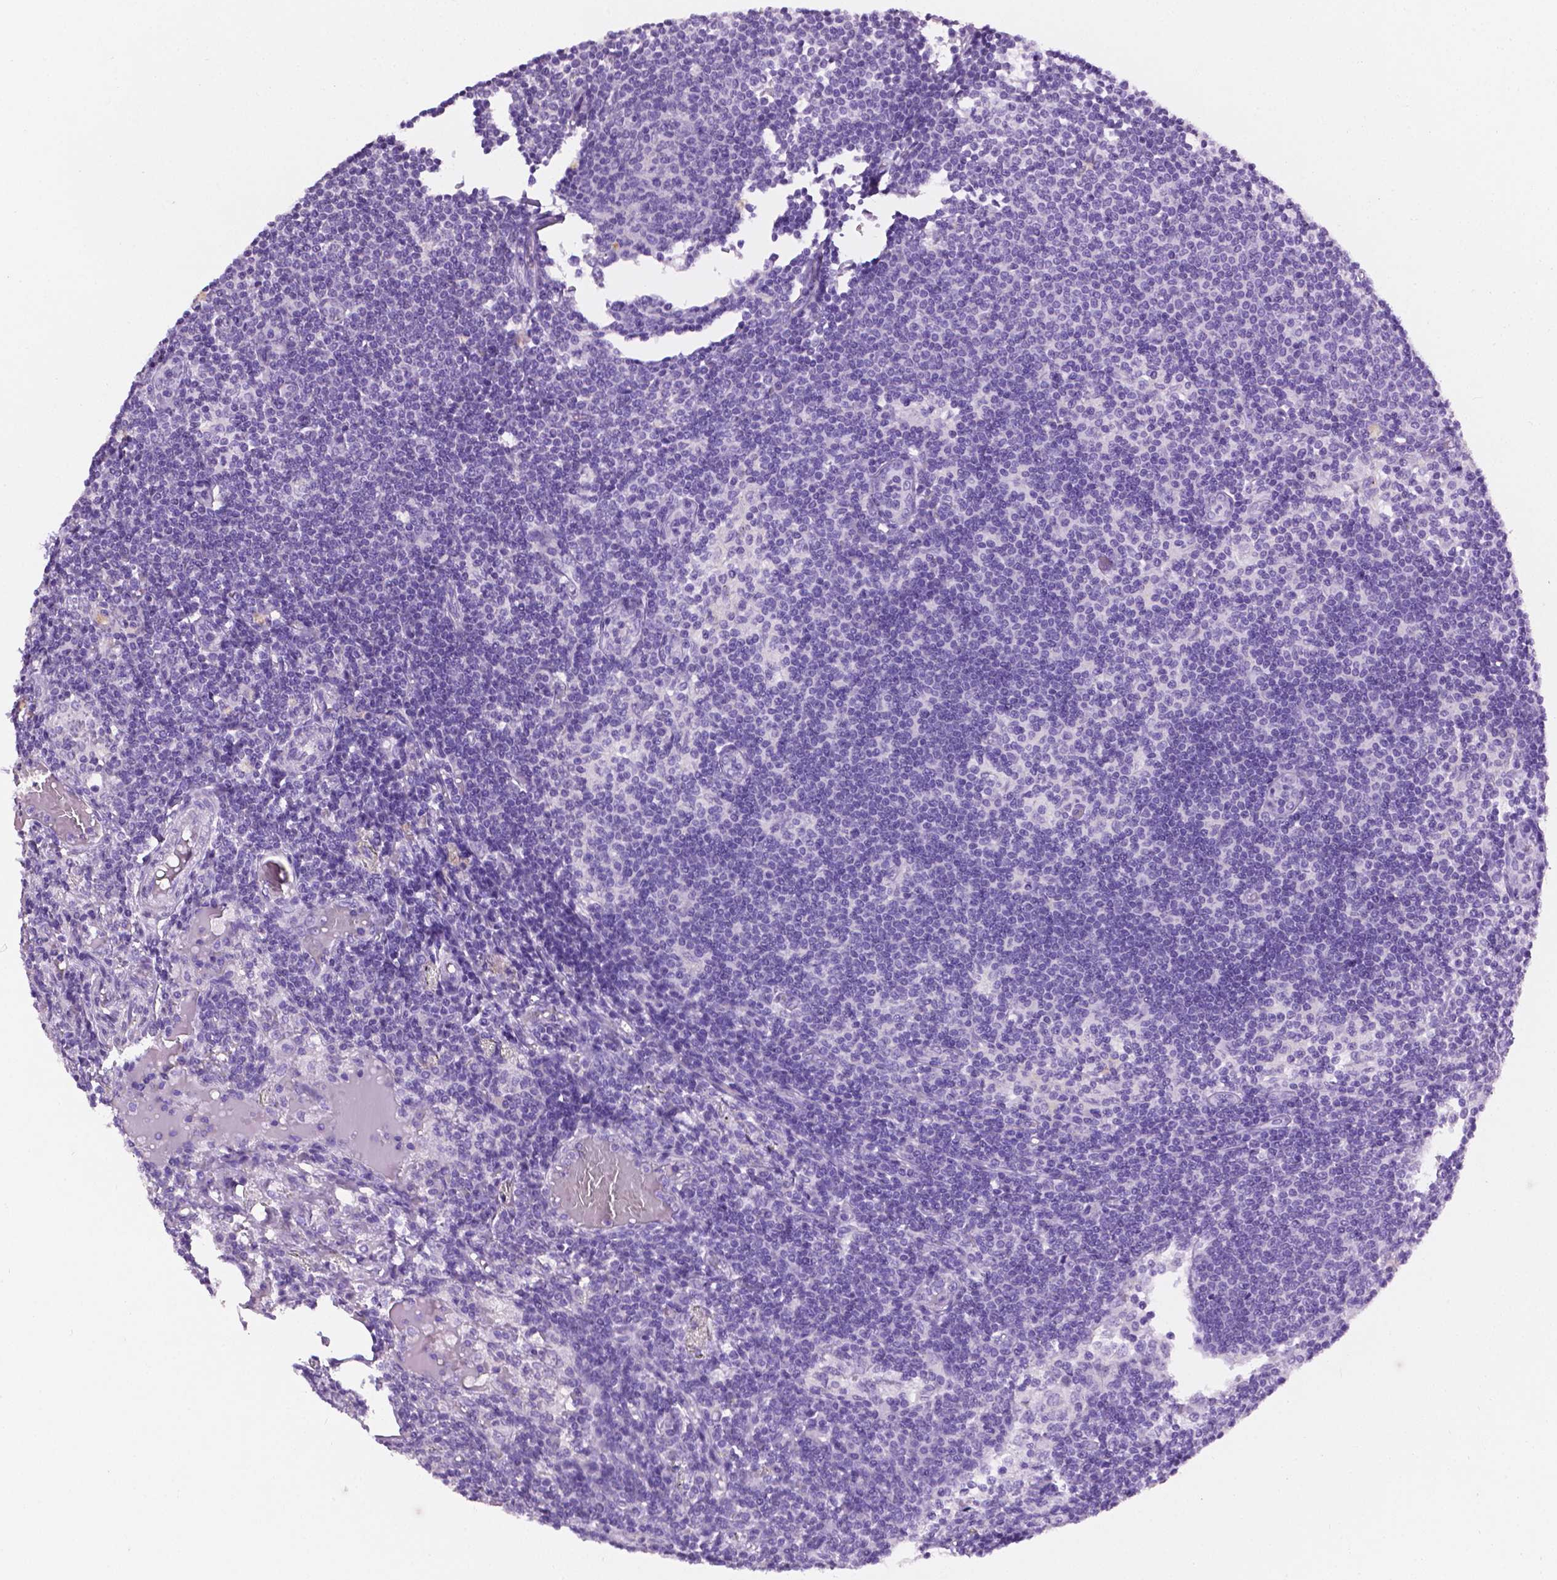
{"staining": {"intensity": "negative", "quantity": "none", "location": "none"}, "tissue": "lymph node", "cell_type": "Germinal center cells", "image_type": "normal", "snomed": [{"axis": "morphology", "description": "Normal tissue, NOS"}, {"axis": "topography", "description": "Lymph node"}], "caption": "IHC image of unremarkable human lymph node stained for a protein (brown), which shows no positivity in germinal center cells.", "gene": "TACSTD2", "patient": {"sex": "female", "age": 69}}